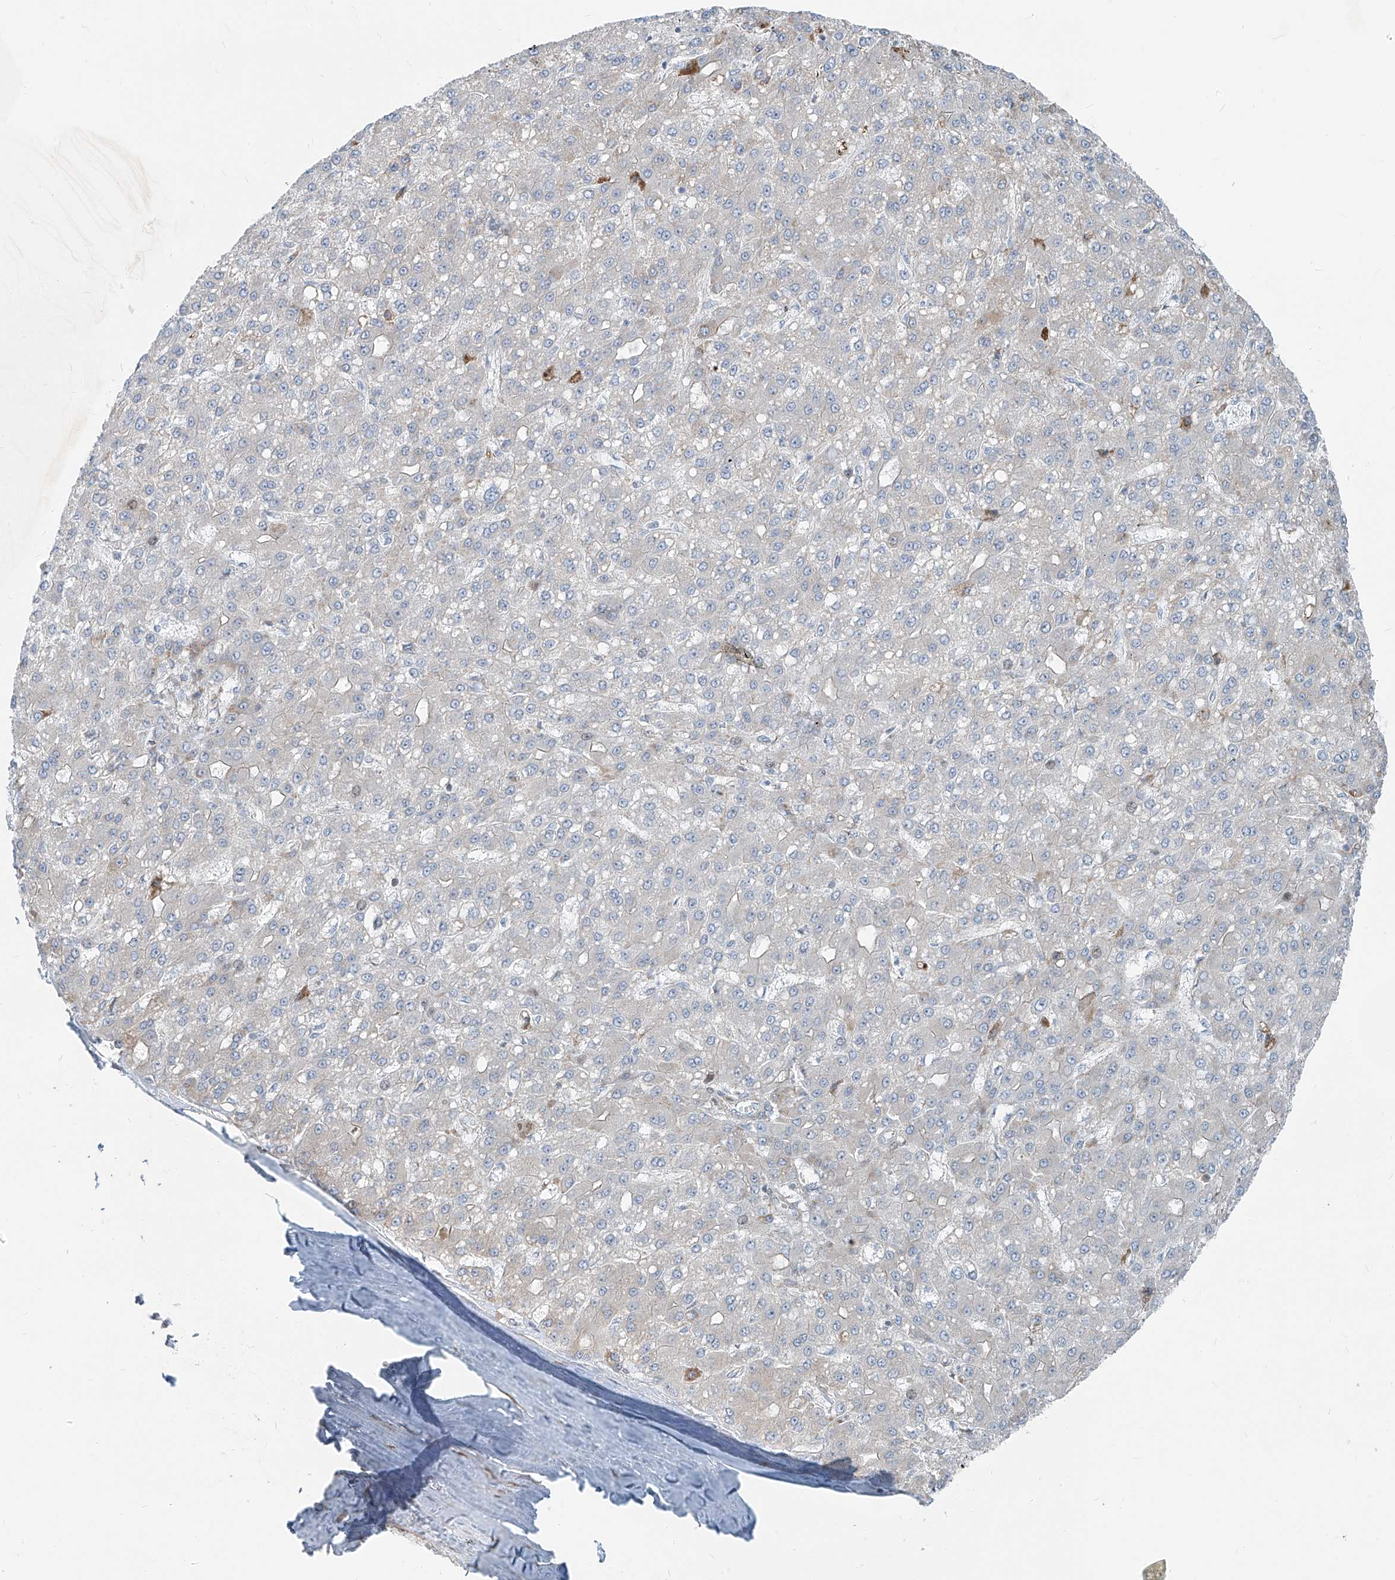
{"staining": {"intensity": "moderate", "quantity": "<25%", "location": "cytoplasmic/membranous"}, "tissue": "liver cancer", "cell_type": "Tumor cells", "image_type": "cancer", "snomed": [{"axis": "morphology", "description": "Carcinoma, Hepatocellular, NOS"}, {"axis": "topography", "description": "Liver"}], "caption": "Immunohistochemical staining of liver cancer (hepatocellular carcinoma) exhibits low levels of moderate cytoplasmic/membranous protein staining in about <25% of tumor cells. Using DAB (brown) and hematoxylin (blue) stains, captured at high magnification using brightfield microscopy.", "gene": "HIC2", "patient": {"sex": "male", "age": 67}}